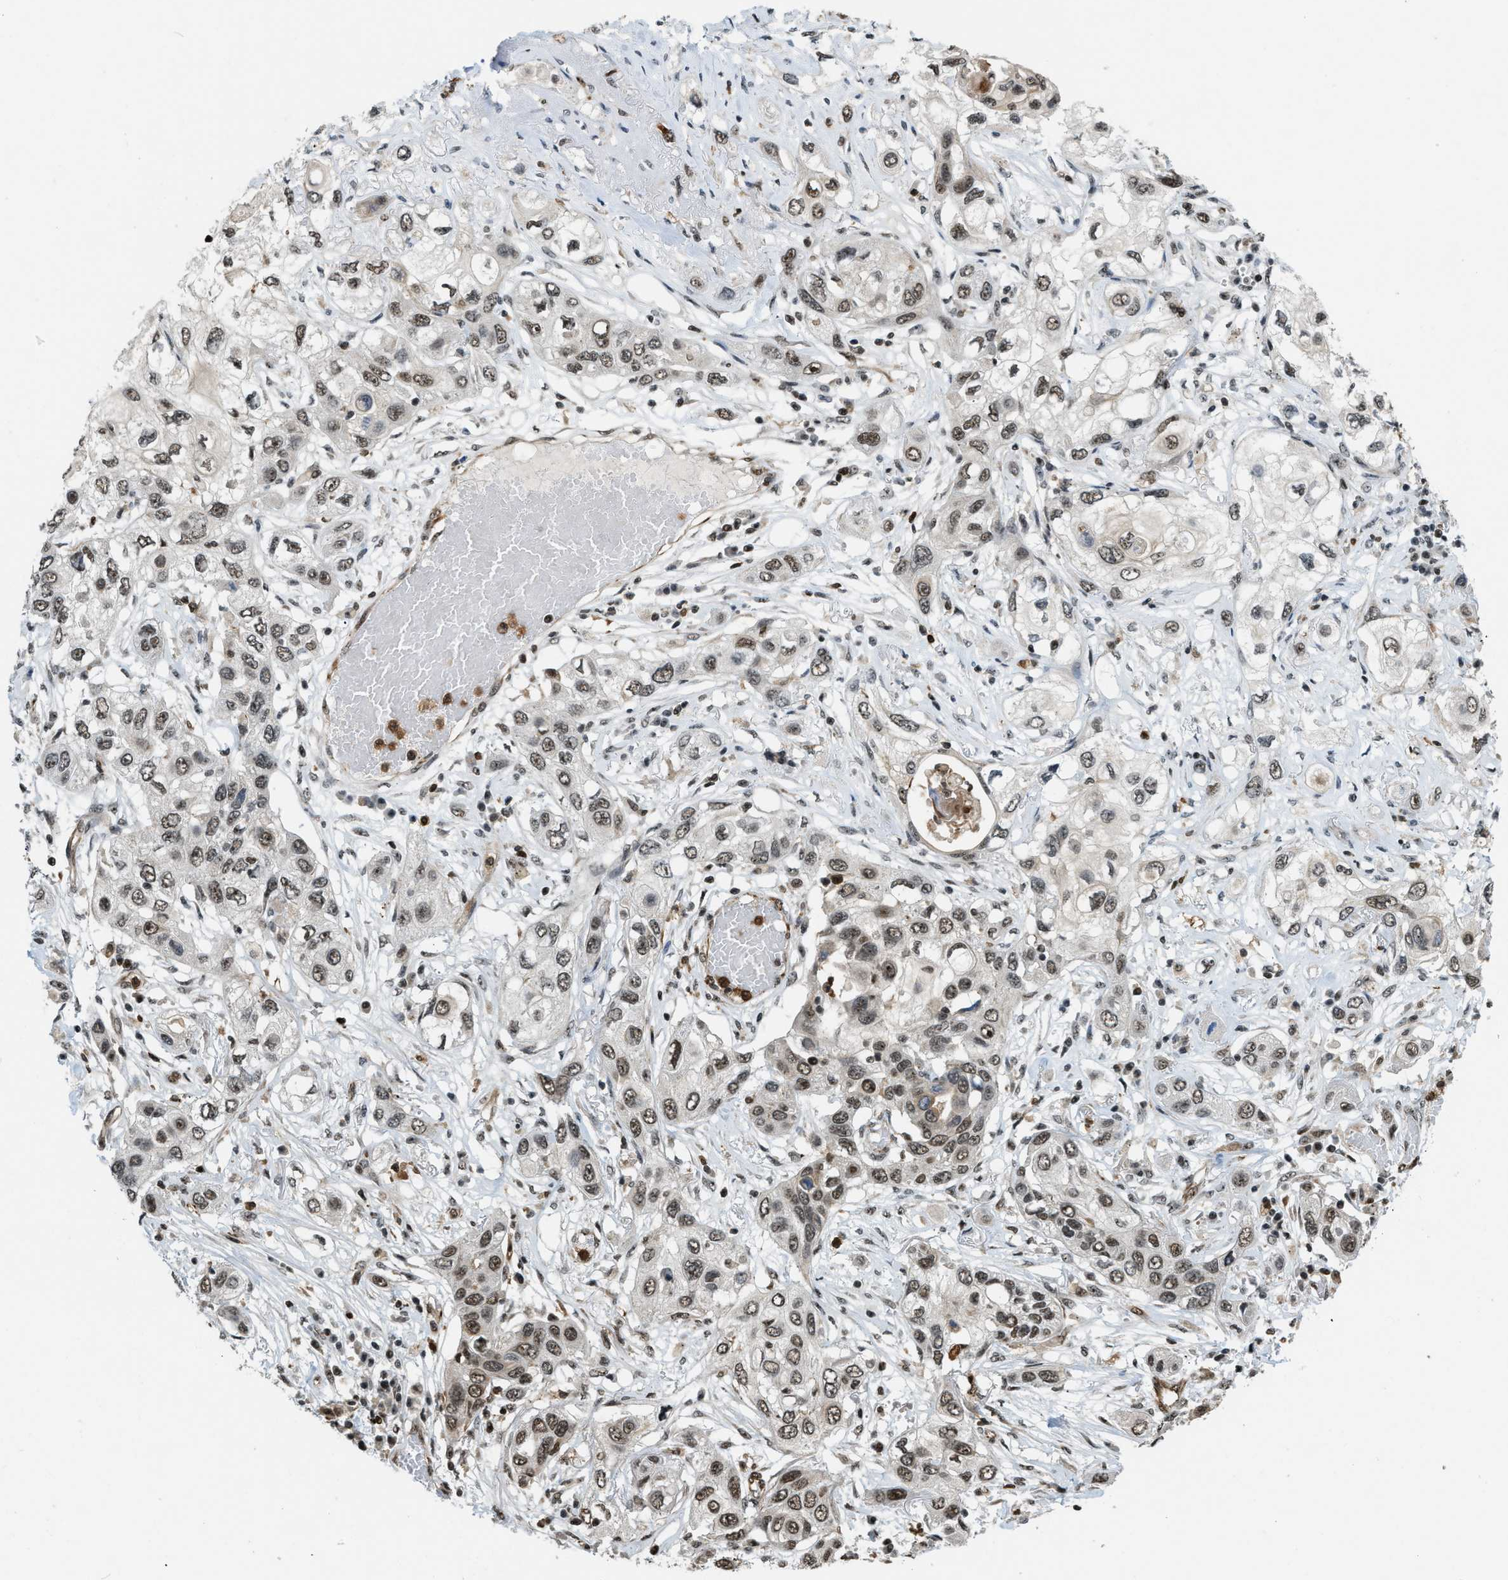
{"staining": {"intensity": "moderate", "quantity": ">75%", "location": "nuclear"}, "tissue": "lung cancer", "cell_type": "Tumor cells", "image_type": "cancer", "snomed": [{"axis": "morphology", "description": "Squamous cell carcinoma, NOS"}, {"axis": "topography", "description": "Lung"}], "caption": "Immunohistochemical staining of human lung squamous cell carcinoma exhibits medium levels of moderate nuclear staining in about >75% of tumor cells.", "gene": "E2F1", "patient": {"sex": "male", "age": 71}}